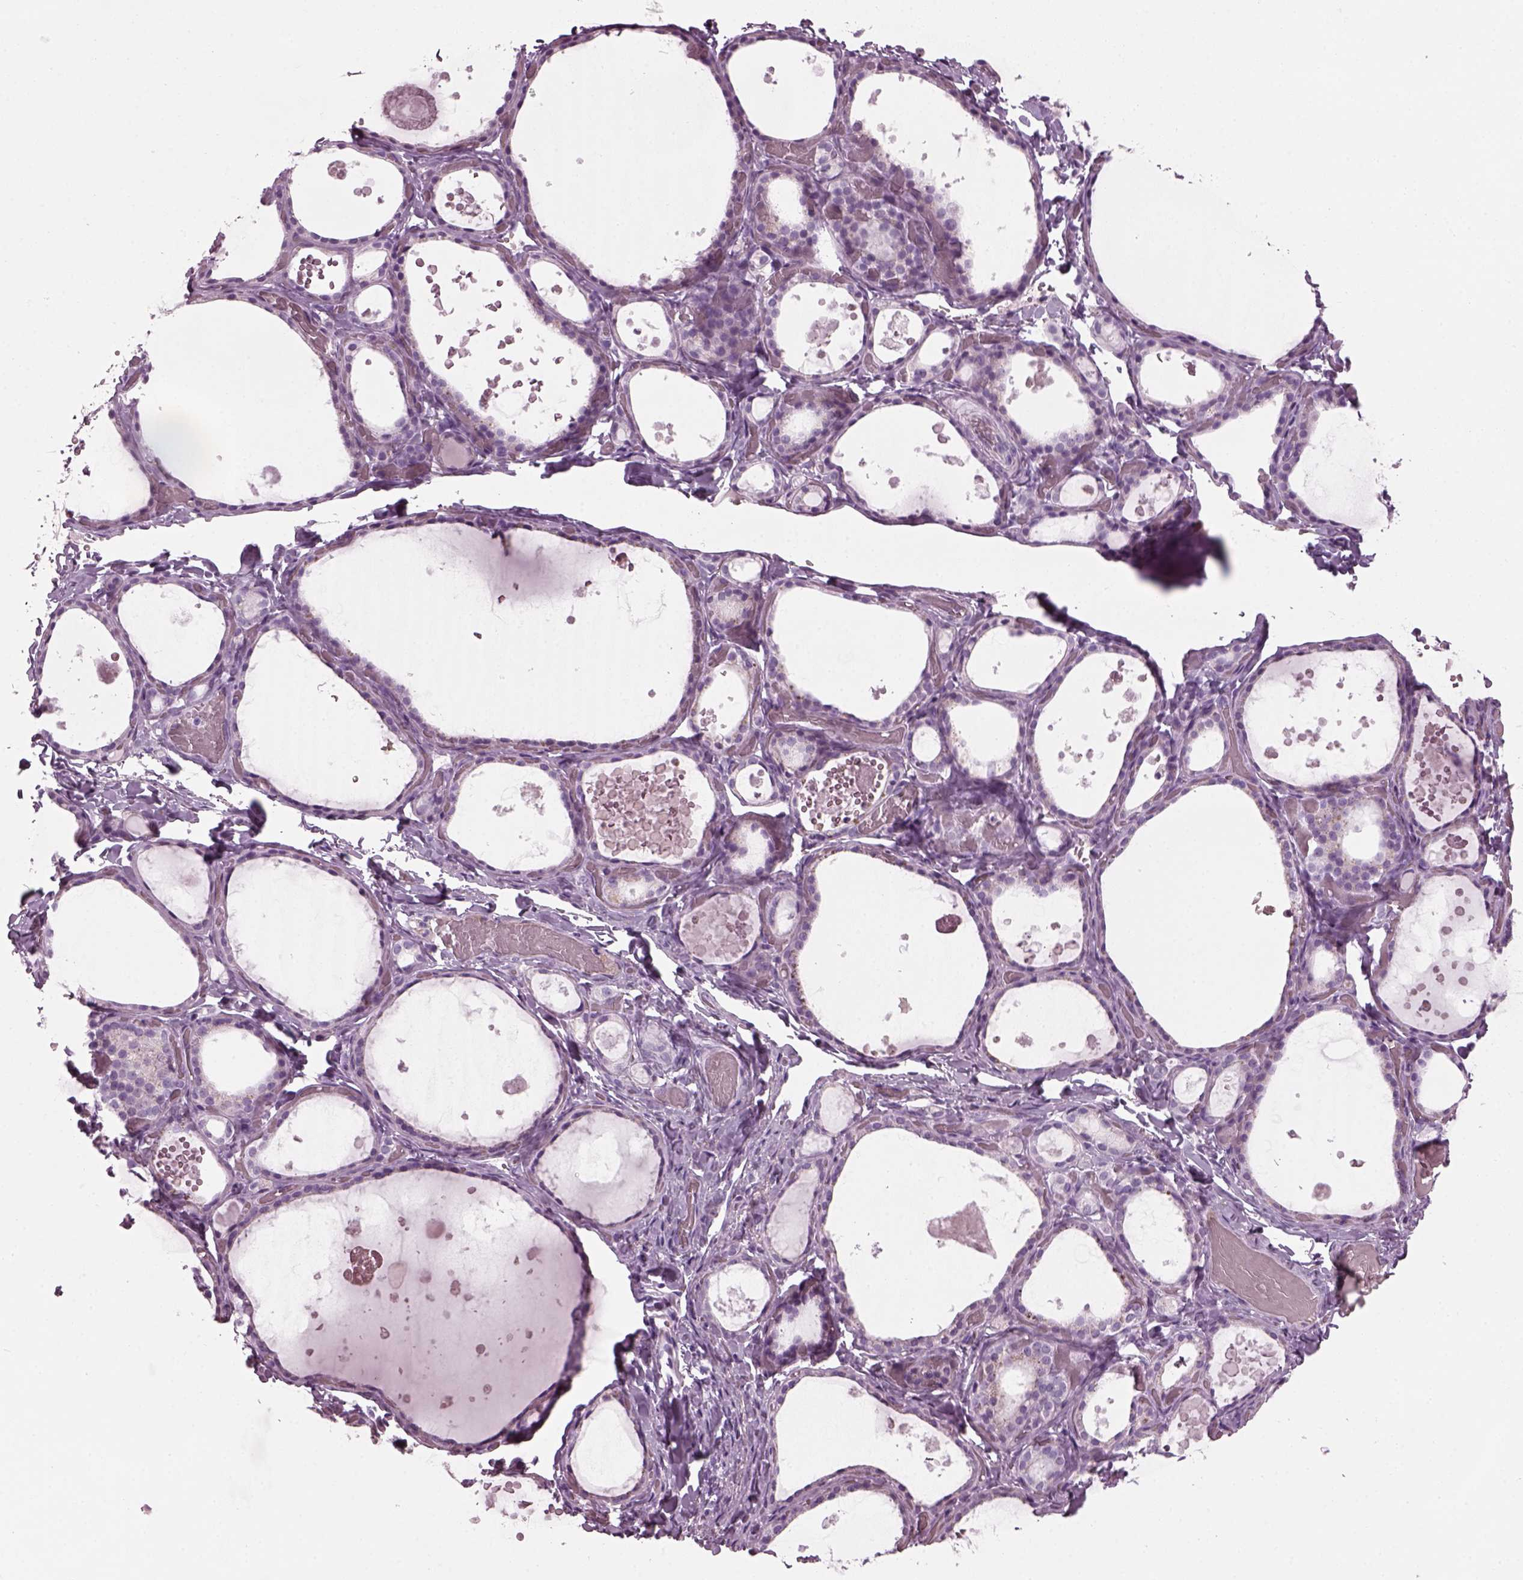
{"staining": {"intensity": "negative", "quantity": "none", "location": "none"}, "tissue": "thyroid gland", "cell_type": "Glandular cells", "image_type": "normal", "snomed": [{"axis": "morphology", "description": "Normal tissue, NOS"}, {"axis": "topography", "description": "Thyroid gland"}], "caption": "Immunohistochemistry (IHC) image of unremarkable thyroid gland: human thyroid gland stained with DAB demonstrates no significant protein expression in glandular cells.", "gene": "DPYSL5", "patient": {"sex": "female", "age": 56}}